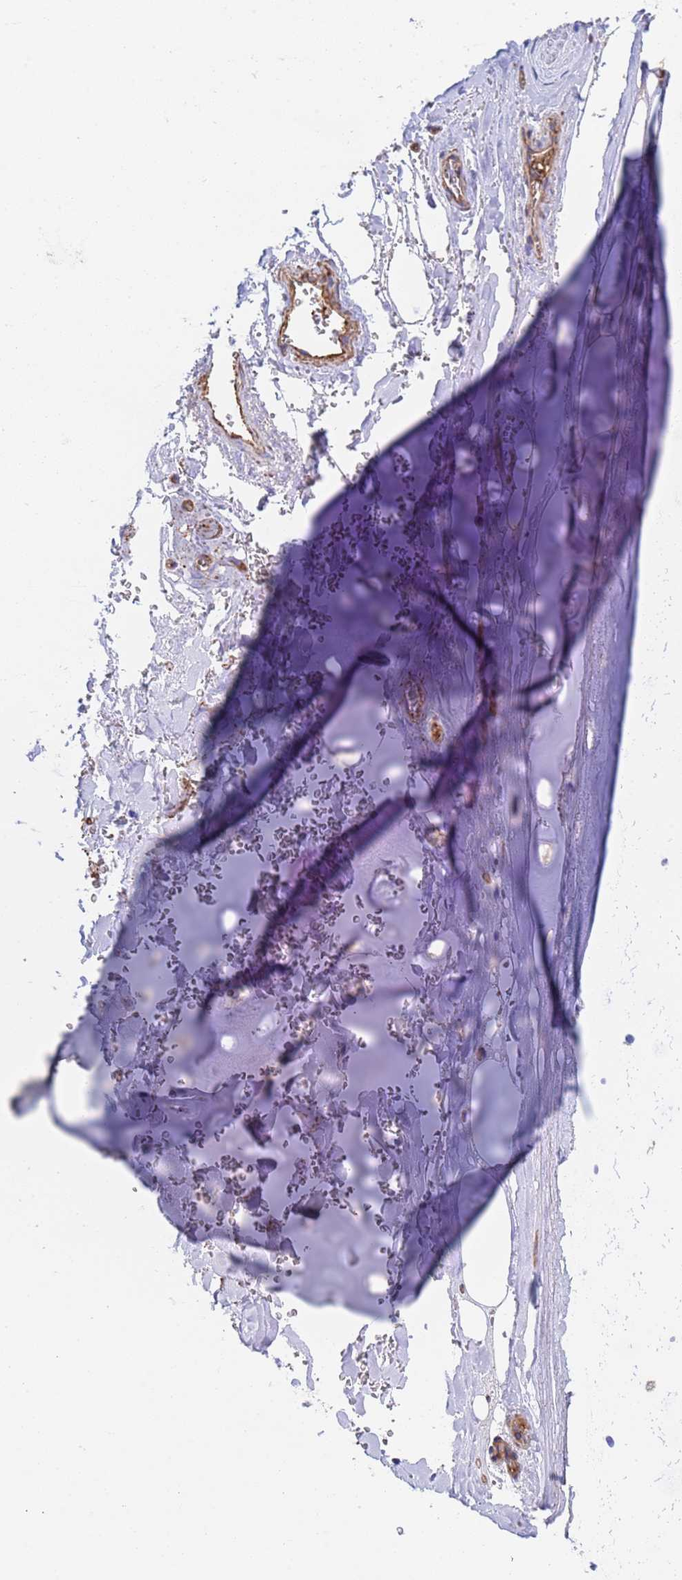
{"staining": {"intensity": "negative", "quantity": "none", "location": "none"}, "tissue": "adipose tissue", "cell_type": "Adipocytes", "image_type": "normal", "snomed": [{"axis": "morphology", "description": "Normal tissue, NOS"}, {"axis": "topography", "description": "Cartilage tissue"}], "caption": "IHC image of unremarkable adipose tissue stained for a protein (brown), which shows no staining in adipocytes.", "gene": "MYL12A", "patient": {"sex": "male", "age": 66}}